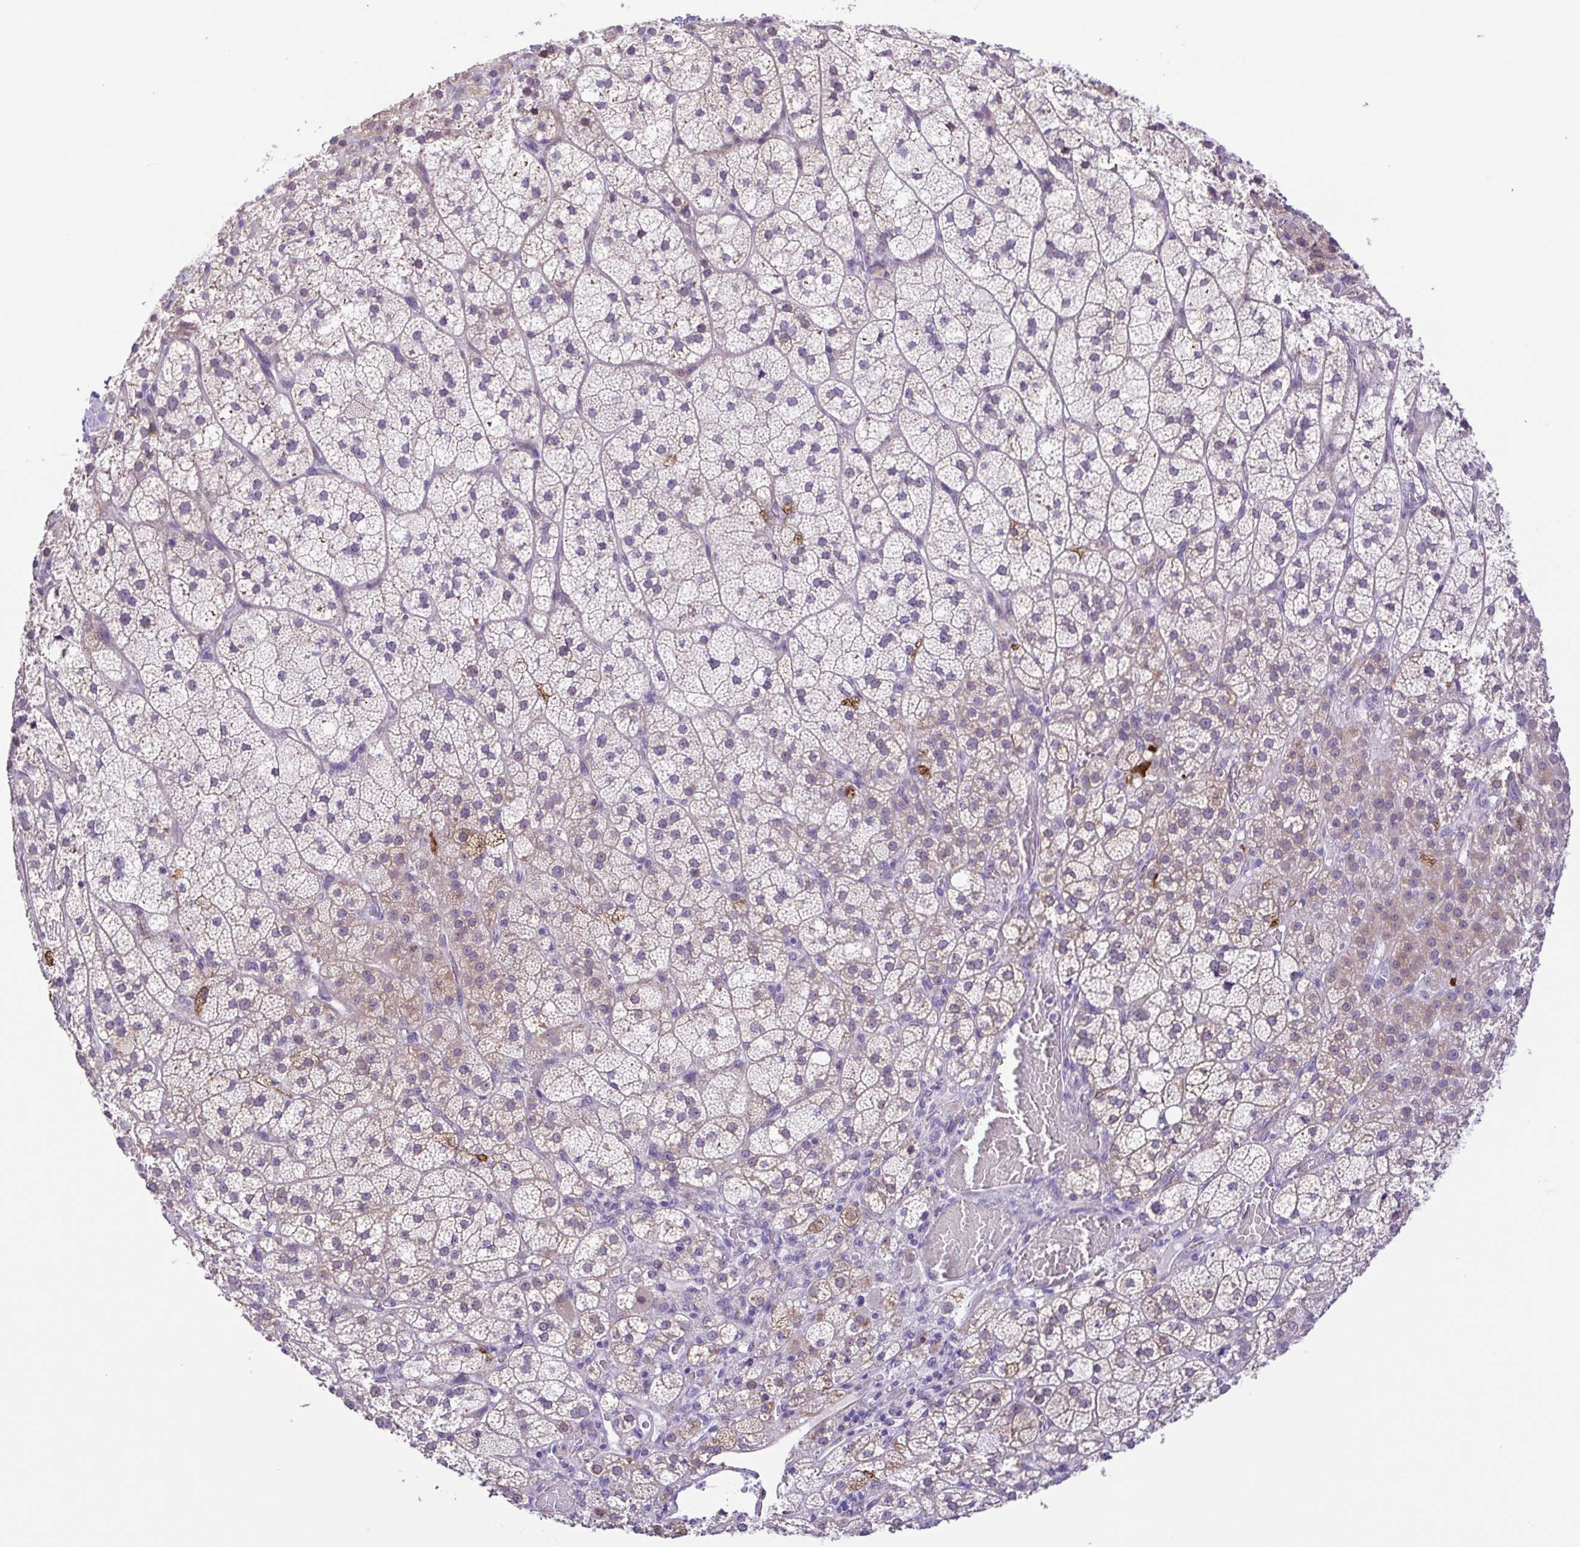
{"staining": {"intensity": "weak", "quantity": "25%-75%", "location": "cytoplasmic/membranous"}, "tissue": "adrenal gland", "cell_type": "Glandular cells", "image_type": "normal", "snomed": [{"axis": "morphology", "description": "Normal tissue, NOS"}, {"axis": "topography", "description": "Adrenal gland"}], "caption": "Immunohistochemical staining of benign human adrenal gland shows weak cytoplasmic/membranous protein staining in approximately 25%-75% of glandular cells.", "gene": "DCLK2", "patient": {"sex": "female", "age": 60}}